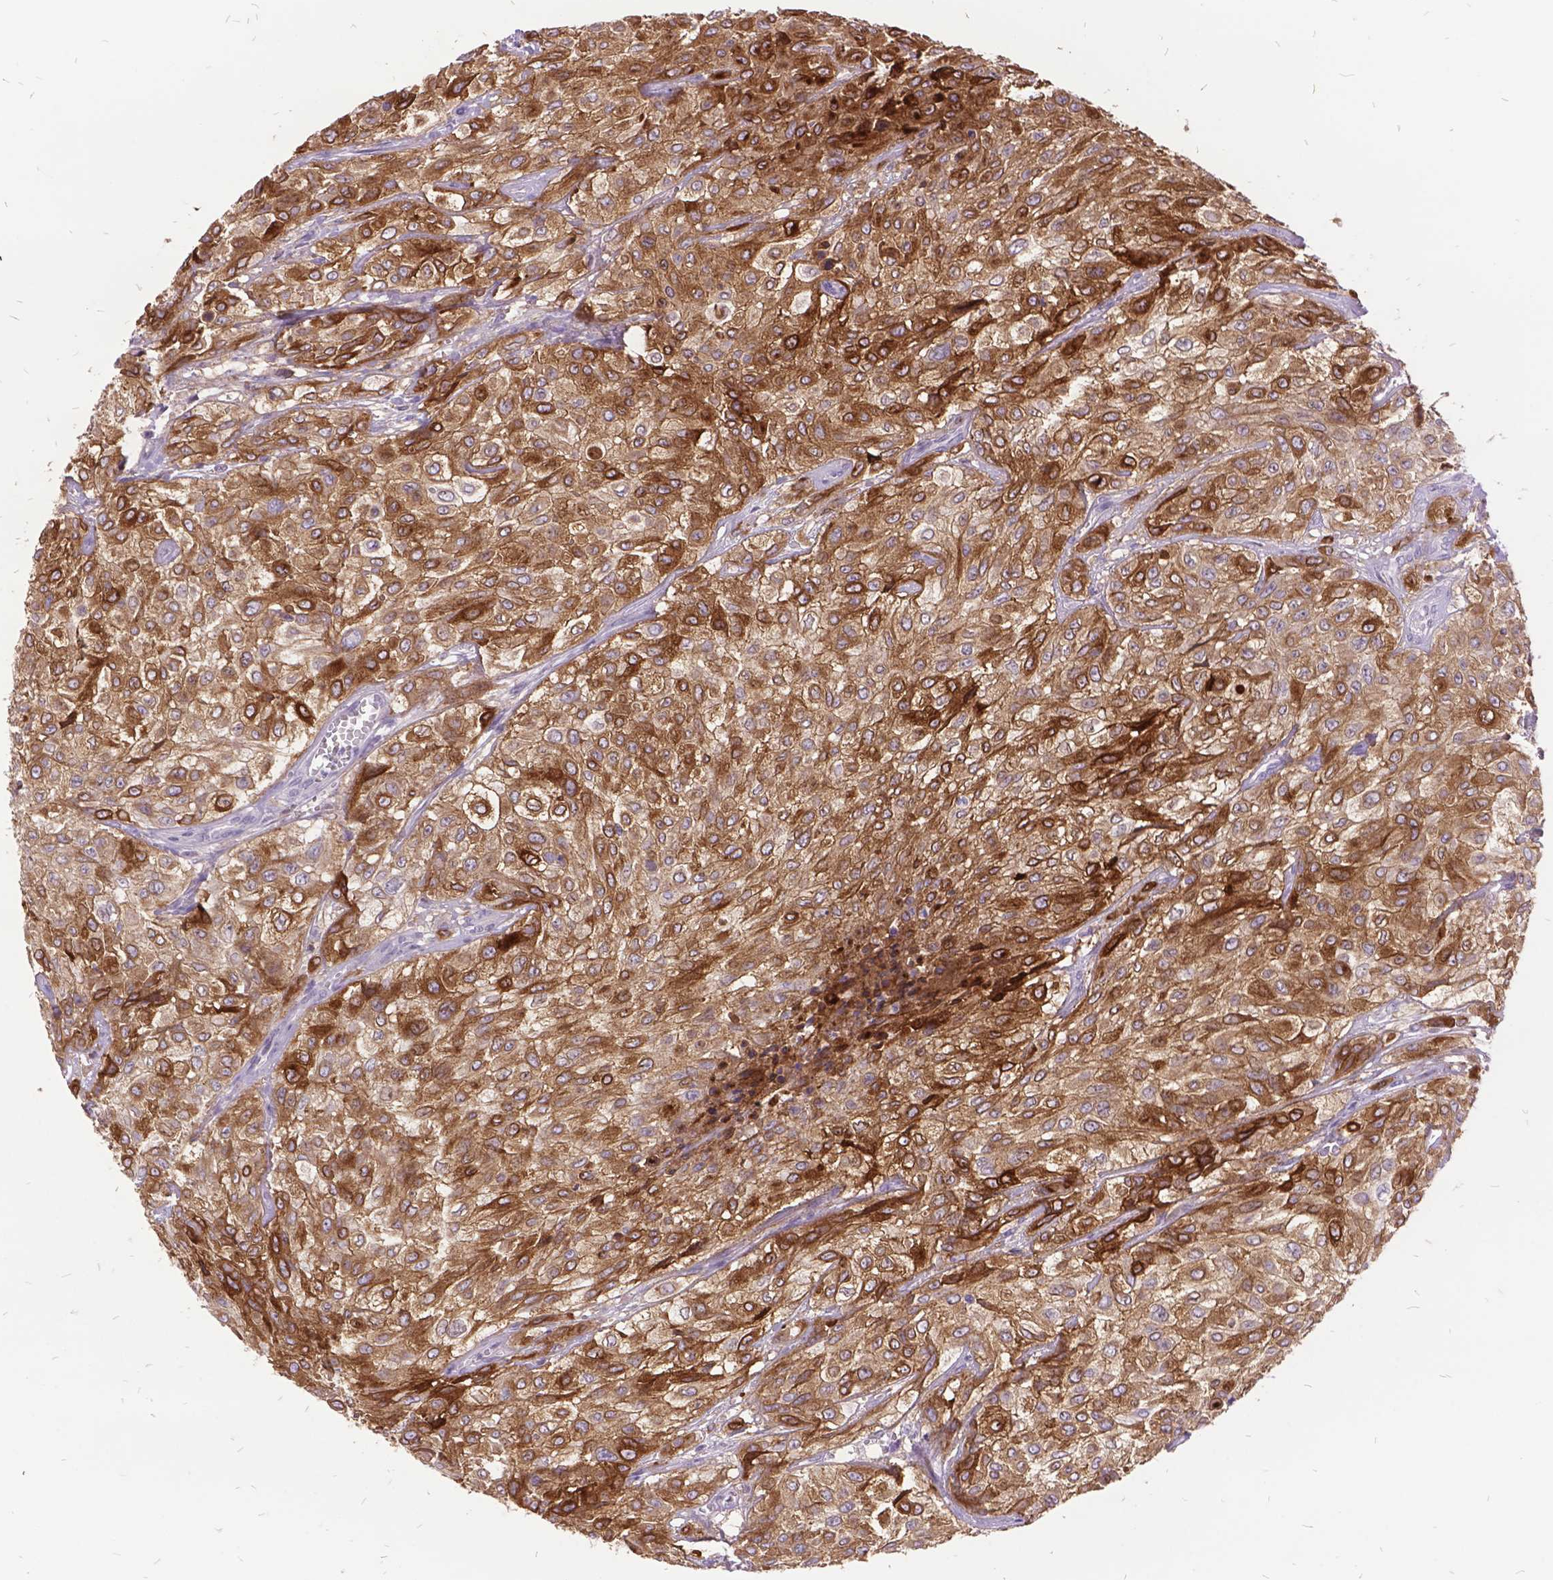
{"staining": {"intensity": "moderate", "quantity": "25%-75%", "location": "cytoplasmic/membranous"}, "tissue": "urothelial cancer", "cell_type": "Tumor cells", "image_type": "cancer", "snomed": [{"axis": "morphology", "description": "Urothelial carcinoma, High grade"}, {"axis": "topography", "description": "Urinary bladder"}], "caption": "Approximately 25%-75% of tumor cells in urothelial cancer demonstrate moderate cytoplasmic/membranous protein positivity as visualized by brown immunohistochemical staining.", "gene": "ITGB6", "patient": {"sex": "male", "age": 57}}